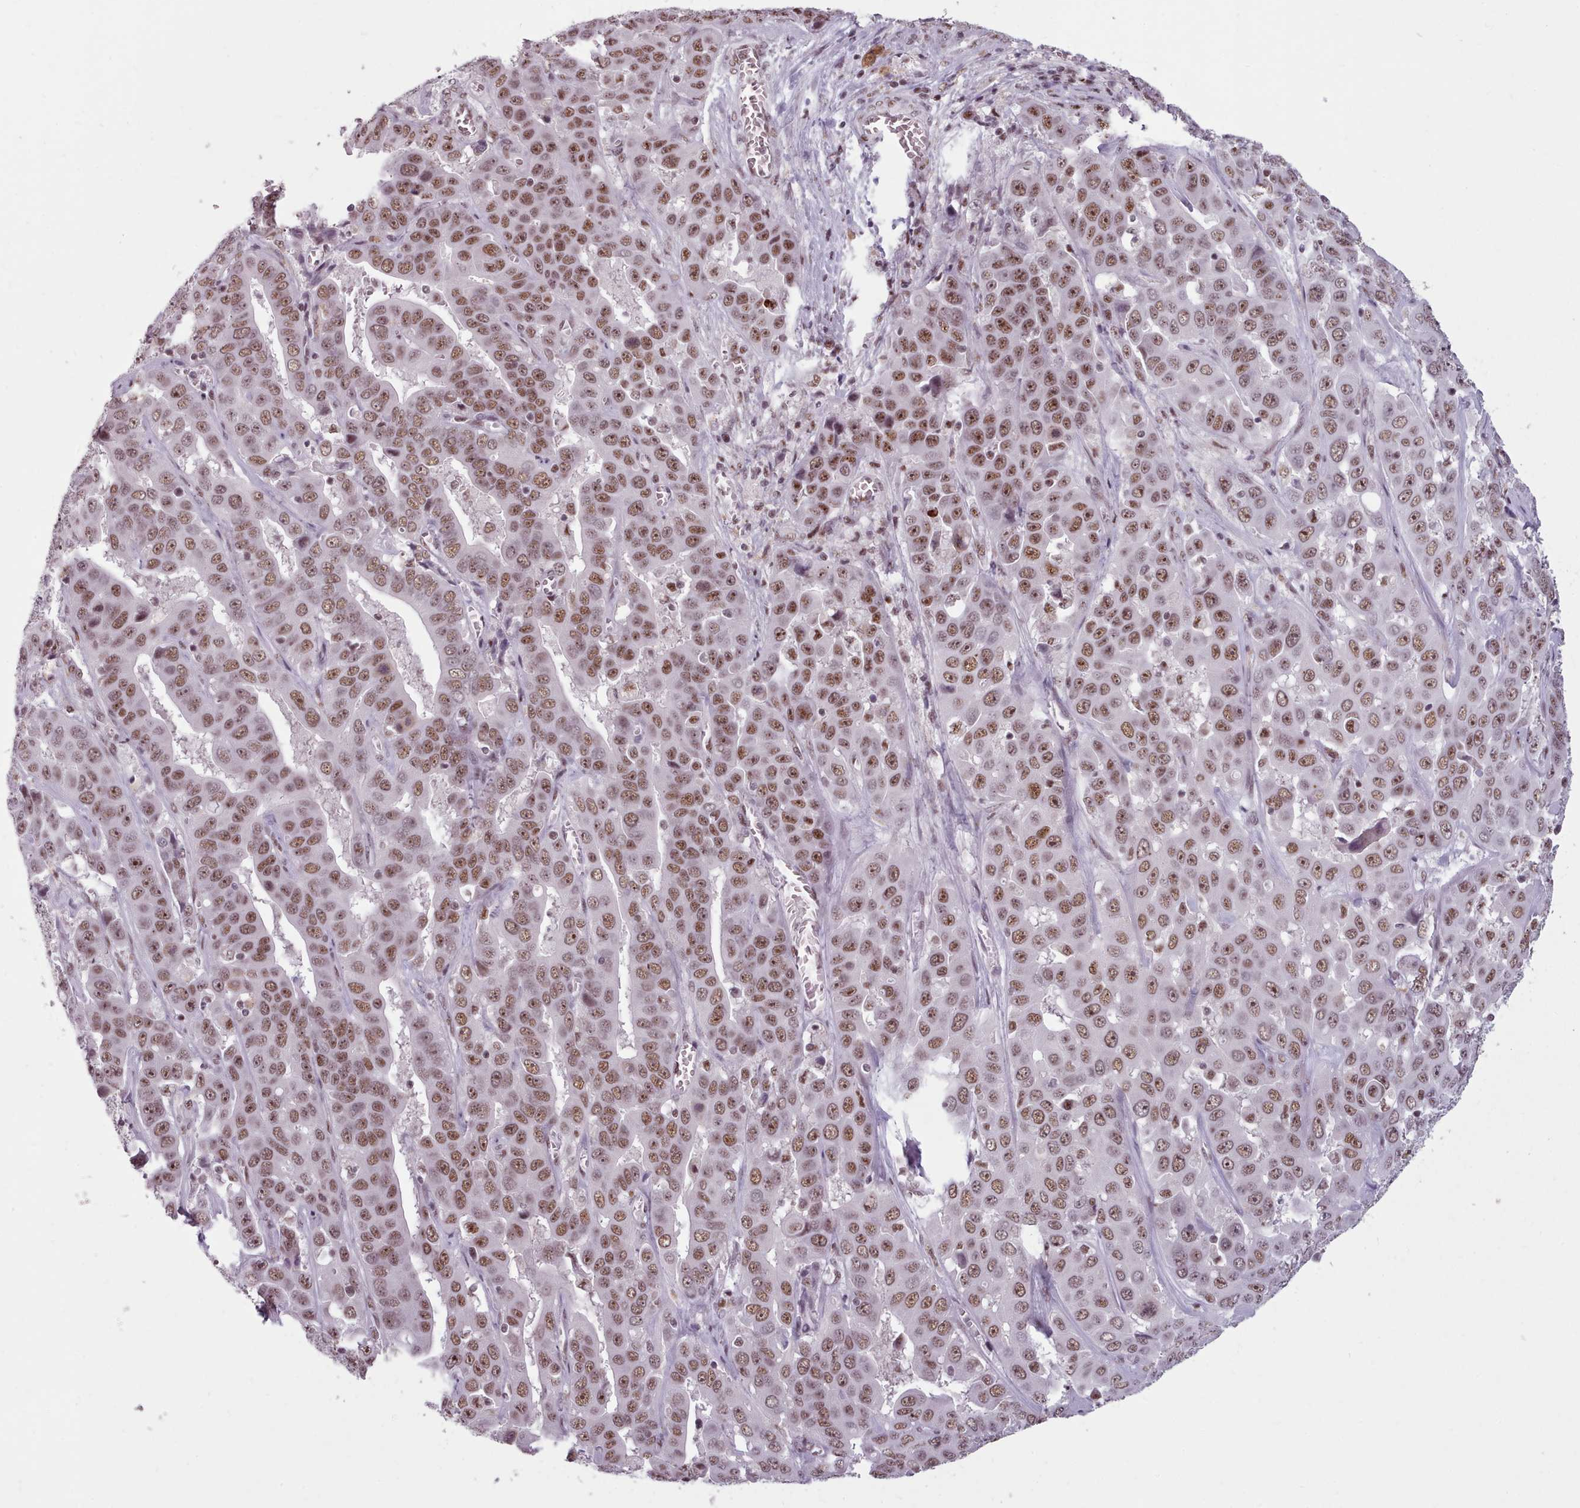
{"staining": {"intensity": "moderate", "quantity": ">75%", "location": "nuclear"}, "tissue": "liver cancer", "cell_type": "Tumor cells", "image_type": "cancer", "snomed": [{"axis": "morphology", "description": "Cholangiocarcinoma"}, {"axis": "topography", "description": "Liver"}], "caption": "Immunohistochemical staining of cholangiocarcinoma (liver) reveals moderate nuclear protein expression in approximately >75% of tumor cells.", "gene": "SRRM1", "patient": {"sex": "female", "age": 52}}